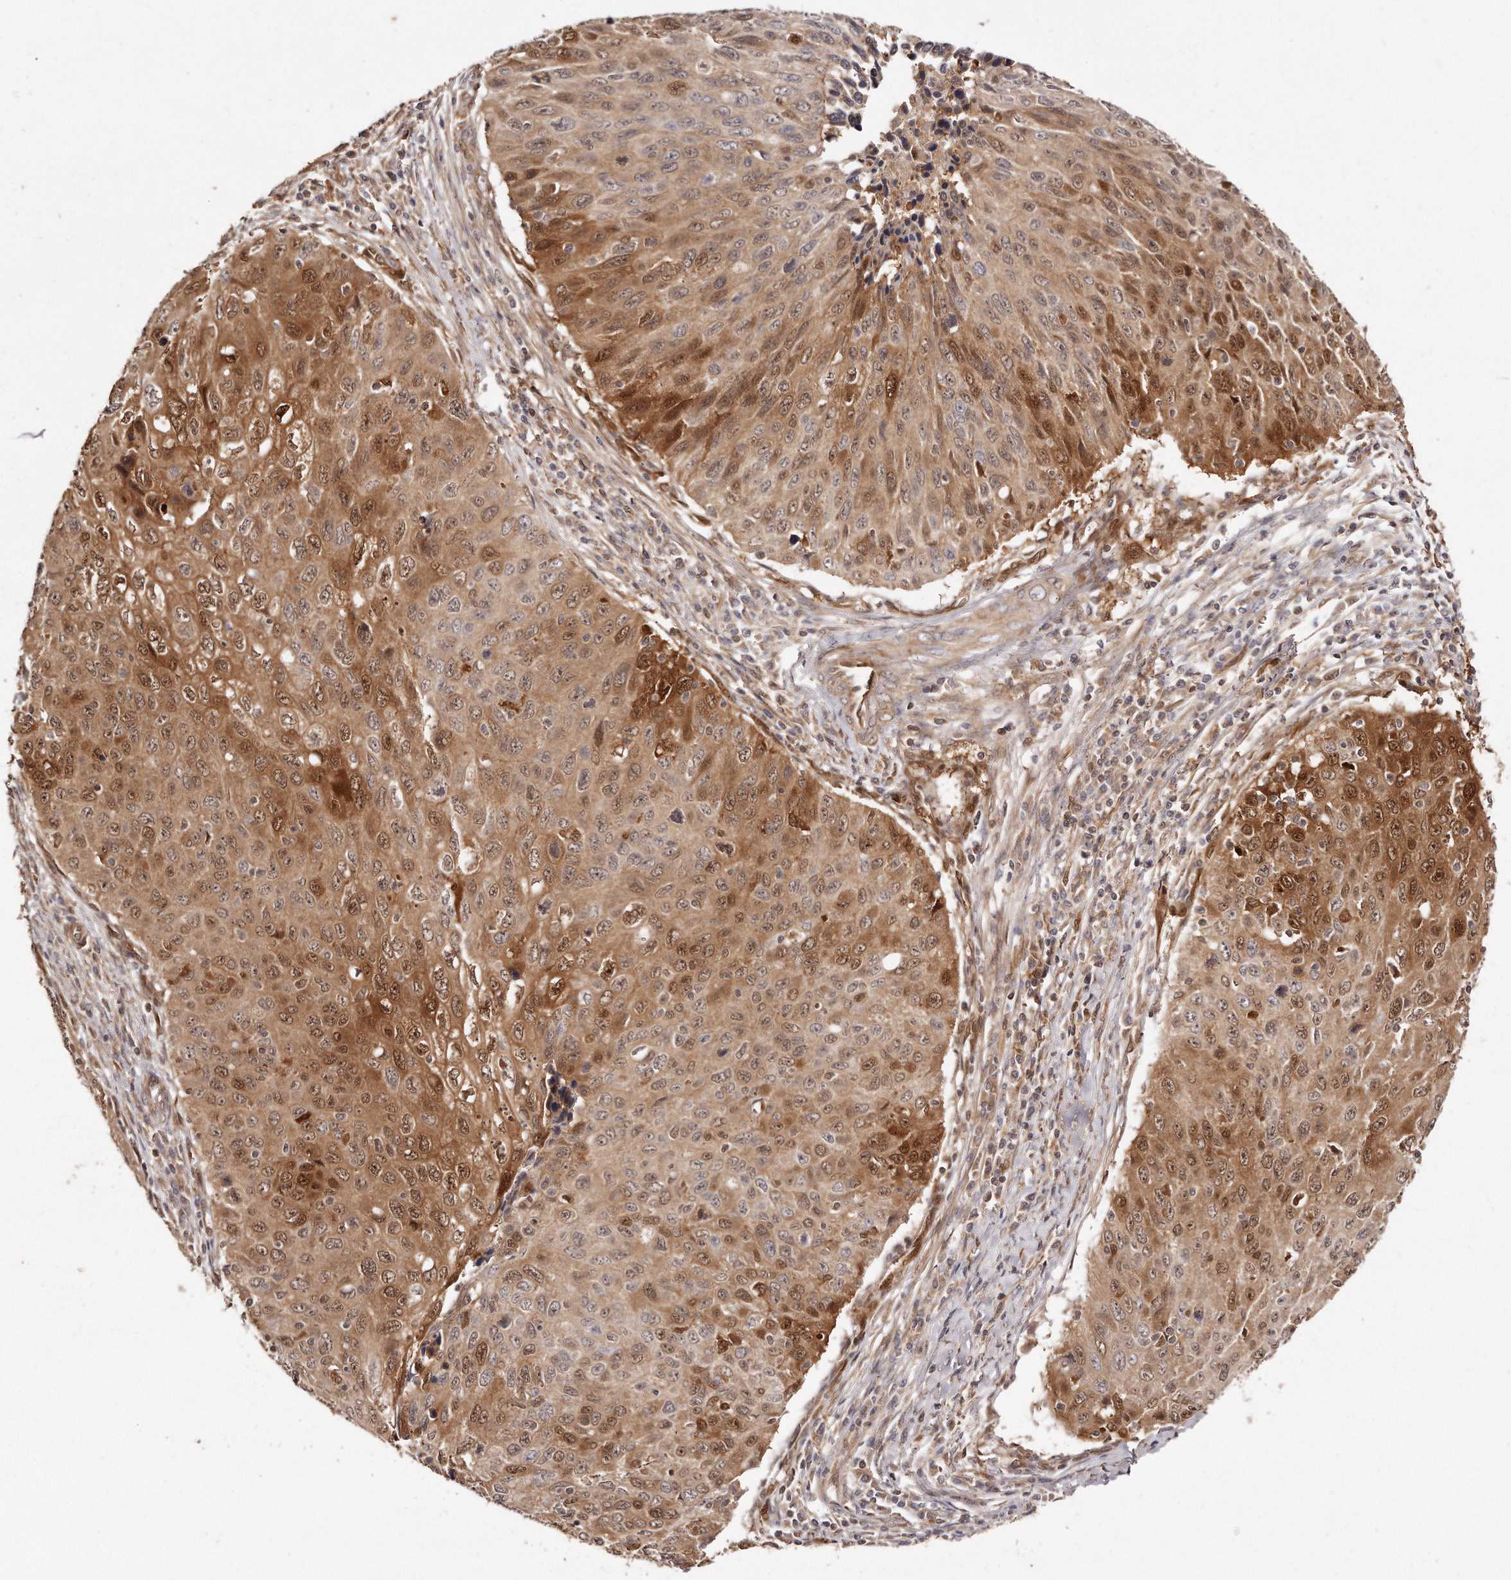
{"staining": {"intensity": "moderate", "quantity": ">75%", "location": "cytoplasmic/membranous,nuclear"}, "tissue": "cervical cancer", "cell_type": "Tumor cells", "image_type": "cancer", "snomed": [{"axis": "morphology", "description": "Squamous cell carcinoma, NOS"}, {"axis": "topography", "description": "Cervix"}], "caption": "Immunohistochemical staining of human cervical cancer (squamous cell carcinoma) shows medium levels of moderate cytoplasmic/membranous and nuclear staining in approximately >75% of tumor cells.", "gene": "GBP4", "patient": {"sex": "female", "age": 53}}